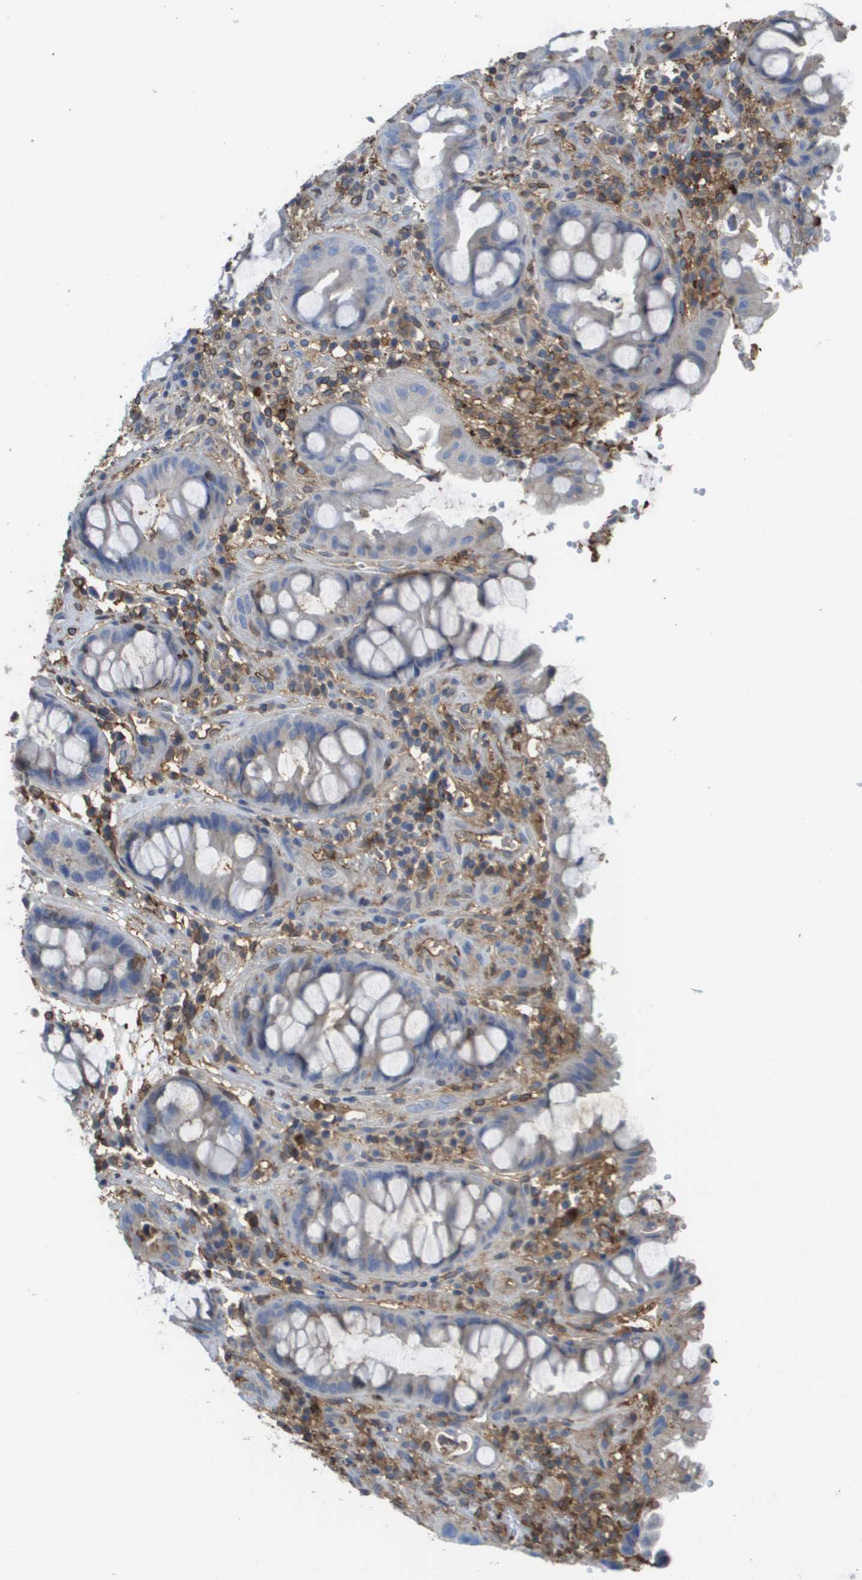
{"staining": {"intensity": "weak", "quantity": "<25%", "location": "cytoplasmic/membranous"}, "tissue": "colorectal cancer", "cell_type": "Tumor cells", "image_type": "cancer", "snomed": [{"axis": "morphology", "description": "Adenocarcinoma, NOS"}, {"axis": "topography", "description": "Colon"}], "caption": "A high-resolution micrograph shows immunohistochemistry staining of colorectal cancer (adenocarcinoma), which demonstrates no significant expression in tumor cells. (DAB (3,3'-diaminobenzidine) immunohistochemistry (IHC), high magnification).", "gene": "PASK", "patient": {"sex": "female", "age": 57}}